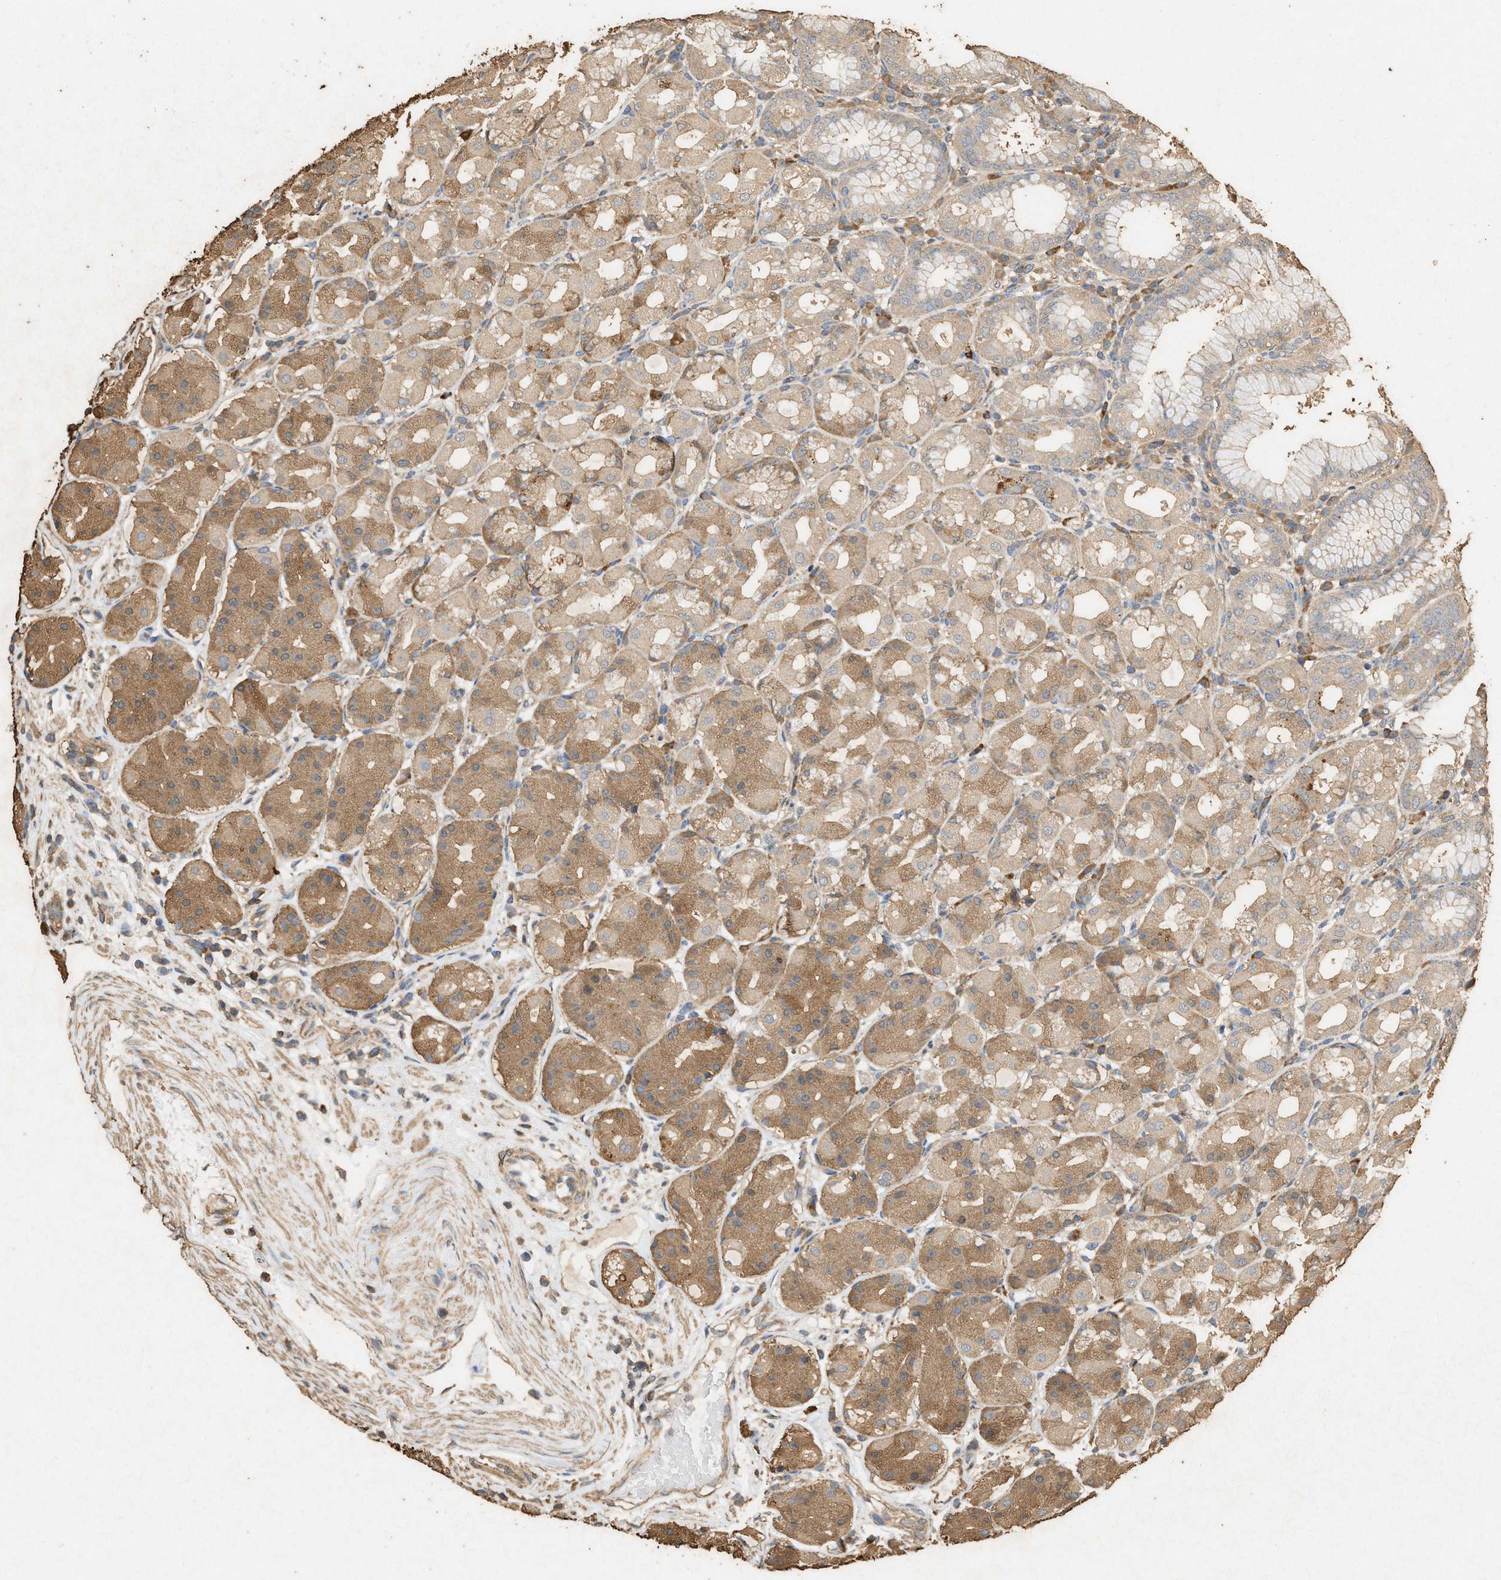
{"staining": {"intensity": "moderate", "quantity": ">75%", "location": "cytoplasmic/membranous"}, "tissue": "stomach", "cell_type": "Glandular cells", "image_type": "normal", "snomed": [{"axis": "morphology", "description": "Normal tissue, NOS"}, {"axis": "topography", "description": "Stomach"}, {"axis": "topography", "description": "Stomach, lower"}], "caption": "A brown stain labels moderate cytoplasmic/membranous expression of a protein in glandular cells of benign human stomach.", "gene": "DCAF7", "patient": {"sex": "female", "age": 56}}